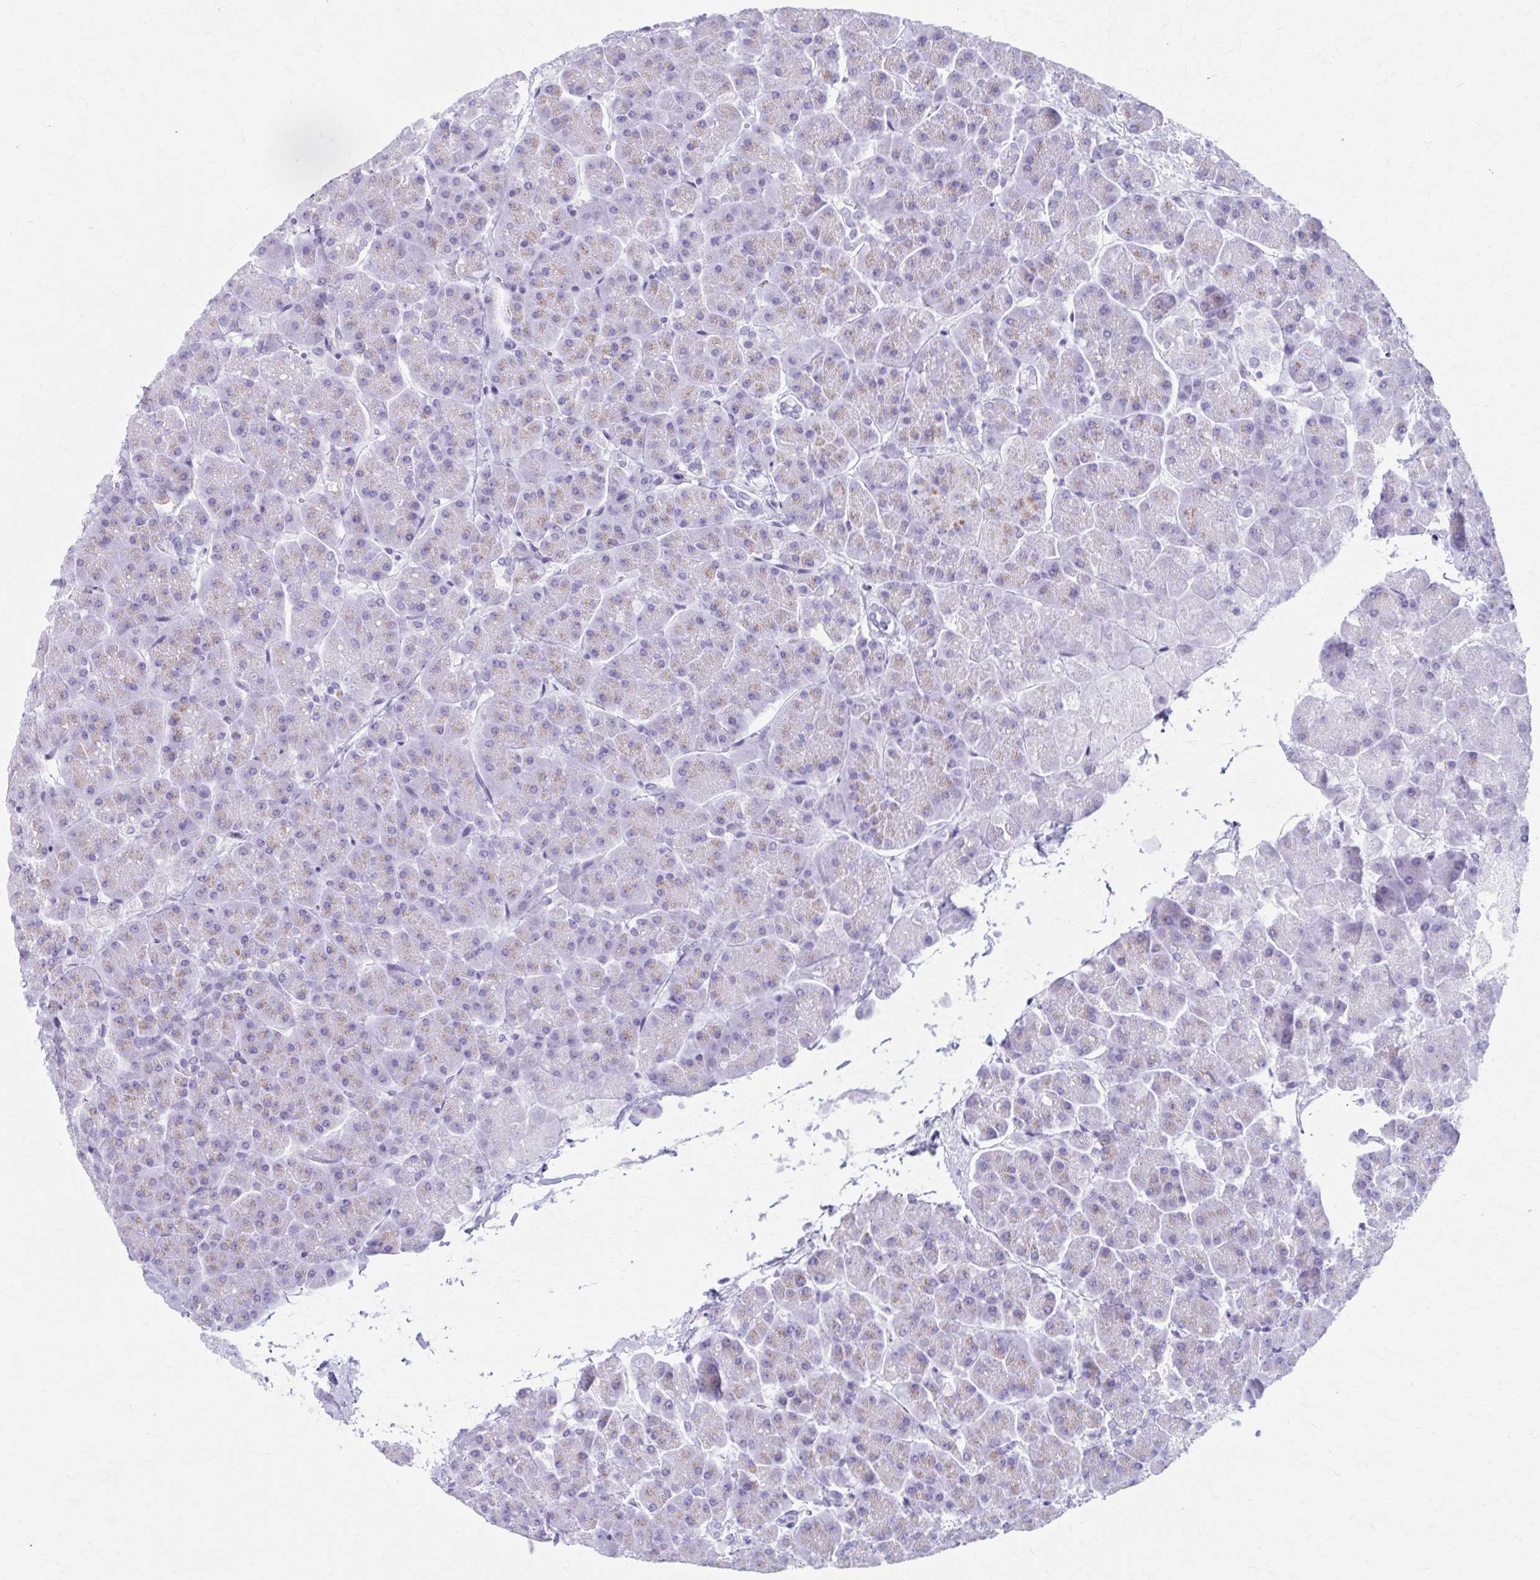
{"staining": {"intensity": "weak", "quantity": "<25%", "location": "cytoplasmic/membranous"}, "tissue": "pancreas", "cell_type": "Exocrine glandular cells", "image_type": "normal", "snomed": [{"axis": "morphology", "description": "Normal tissue, NOS"}, {"axis": "topography", "description": "Pancreas"}, {"axis": "topography", "description": "Peripheral nerve tissue"}], "caption": "Photomicrograph shows no significant protein expression in exocrine glandular cells of benign pancreas. (Brightfield microscopy of DAB immunohistochemistry at high magnification).", "gene": "KCNE2", "patient": {"sex": "male", "age": 54}}